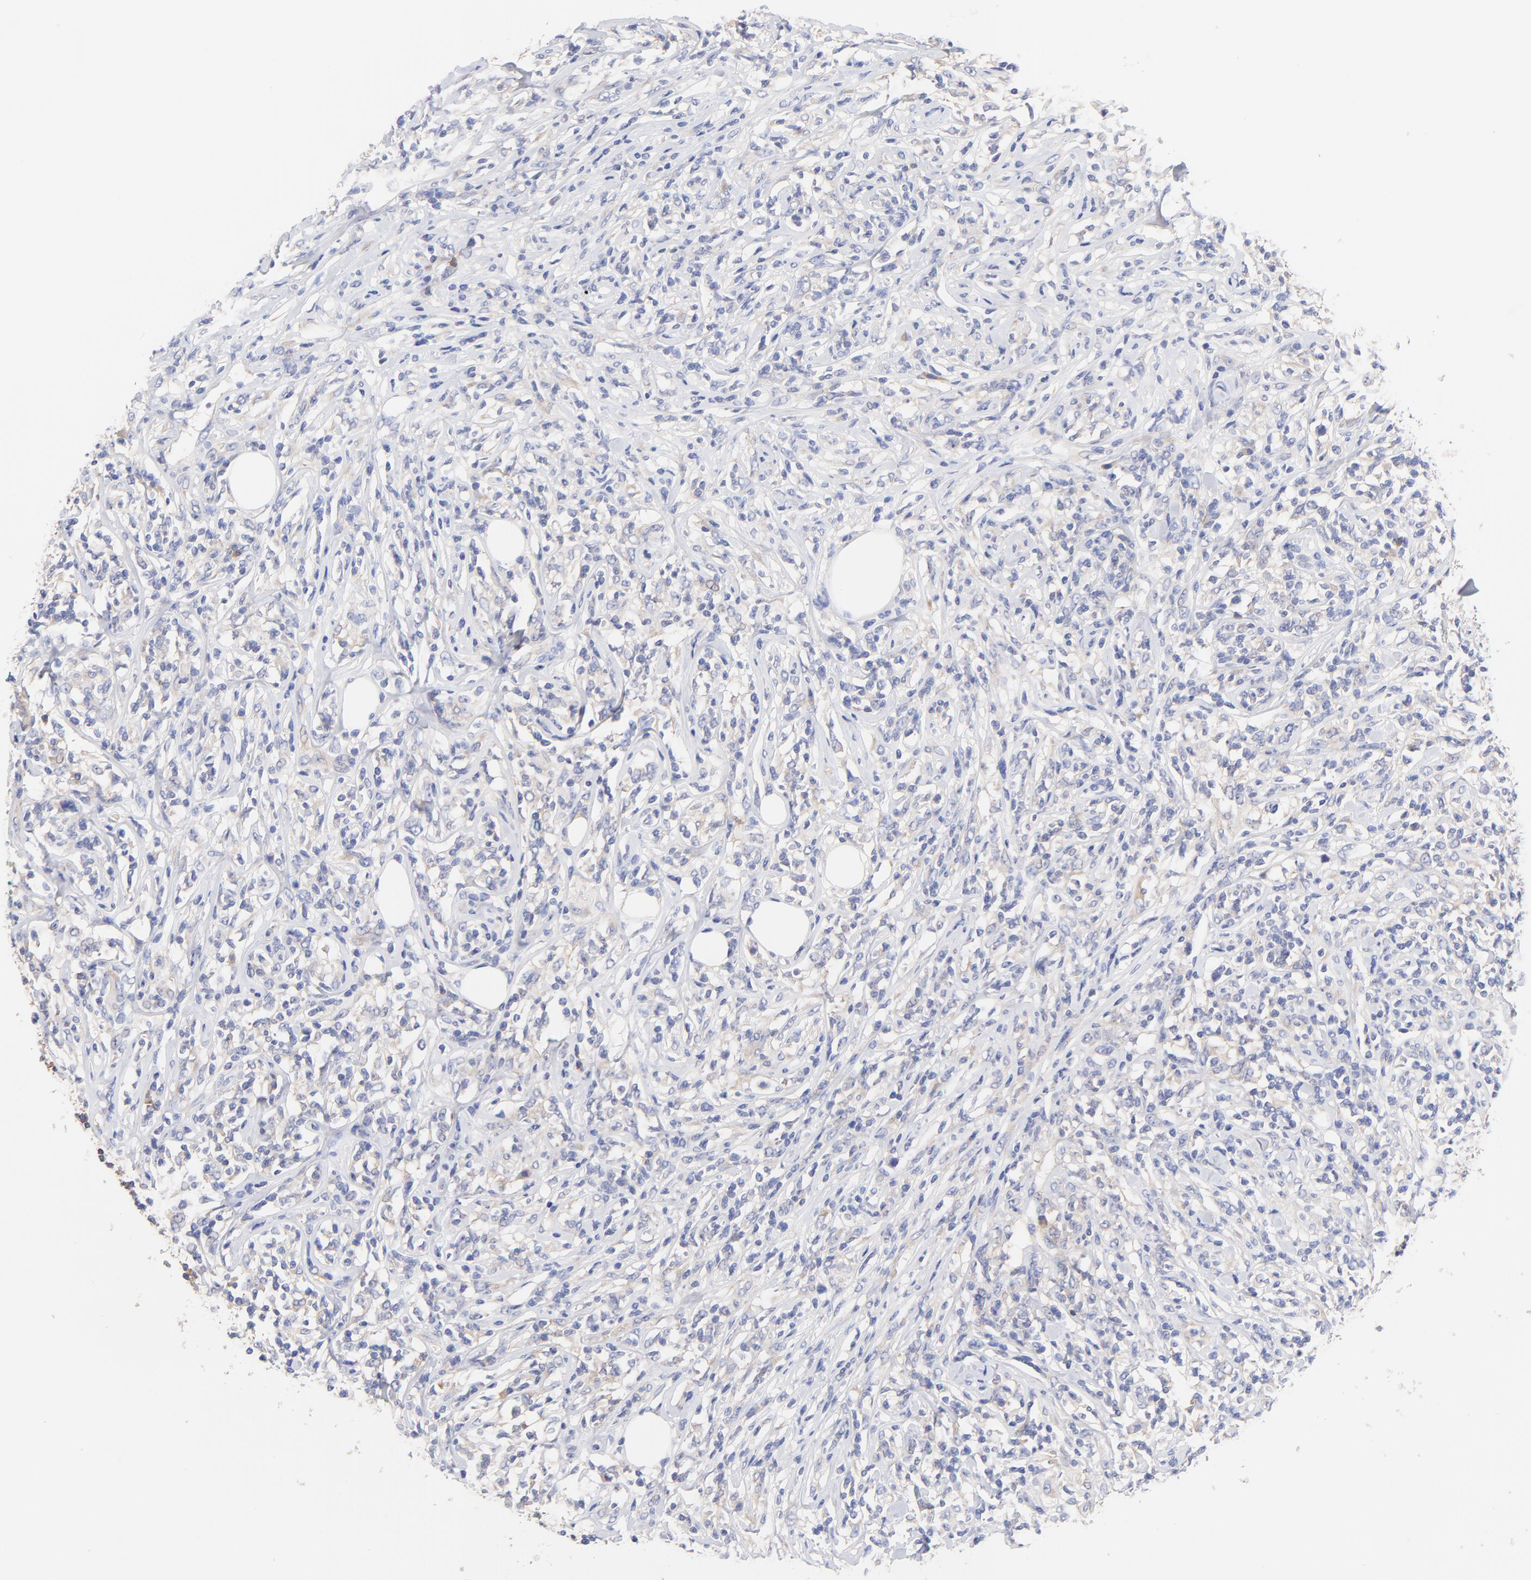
{"staining": {"intensity": "weak", "quantity": "<25%", "location": "cytoplasmic/membranous"}, "tissue": "lymphoma", "cell_type": "Tumor cells", "image_type": "cancer", "snomed": [{"axis": "morphology", "description": "Malignant lymphoma, non-Hodgkin's type, High grade"}, {"axis": "topography", "description": "Lymph node"}], "caption": "IHC of human lymphoma exhibits no expression in tumor cells. Nuclei are stained in blue.", "gene": "TNFRSF13C", "patient": {"sex": "female", "age": 84}}